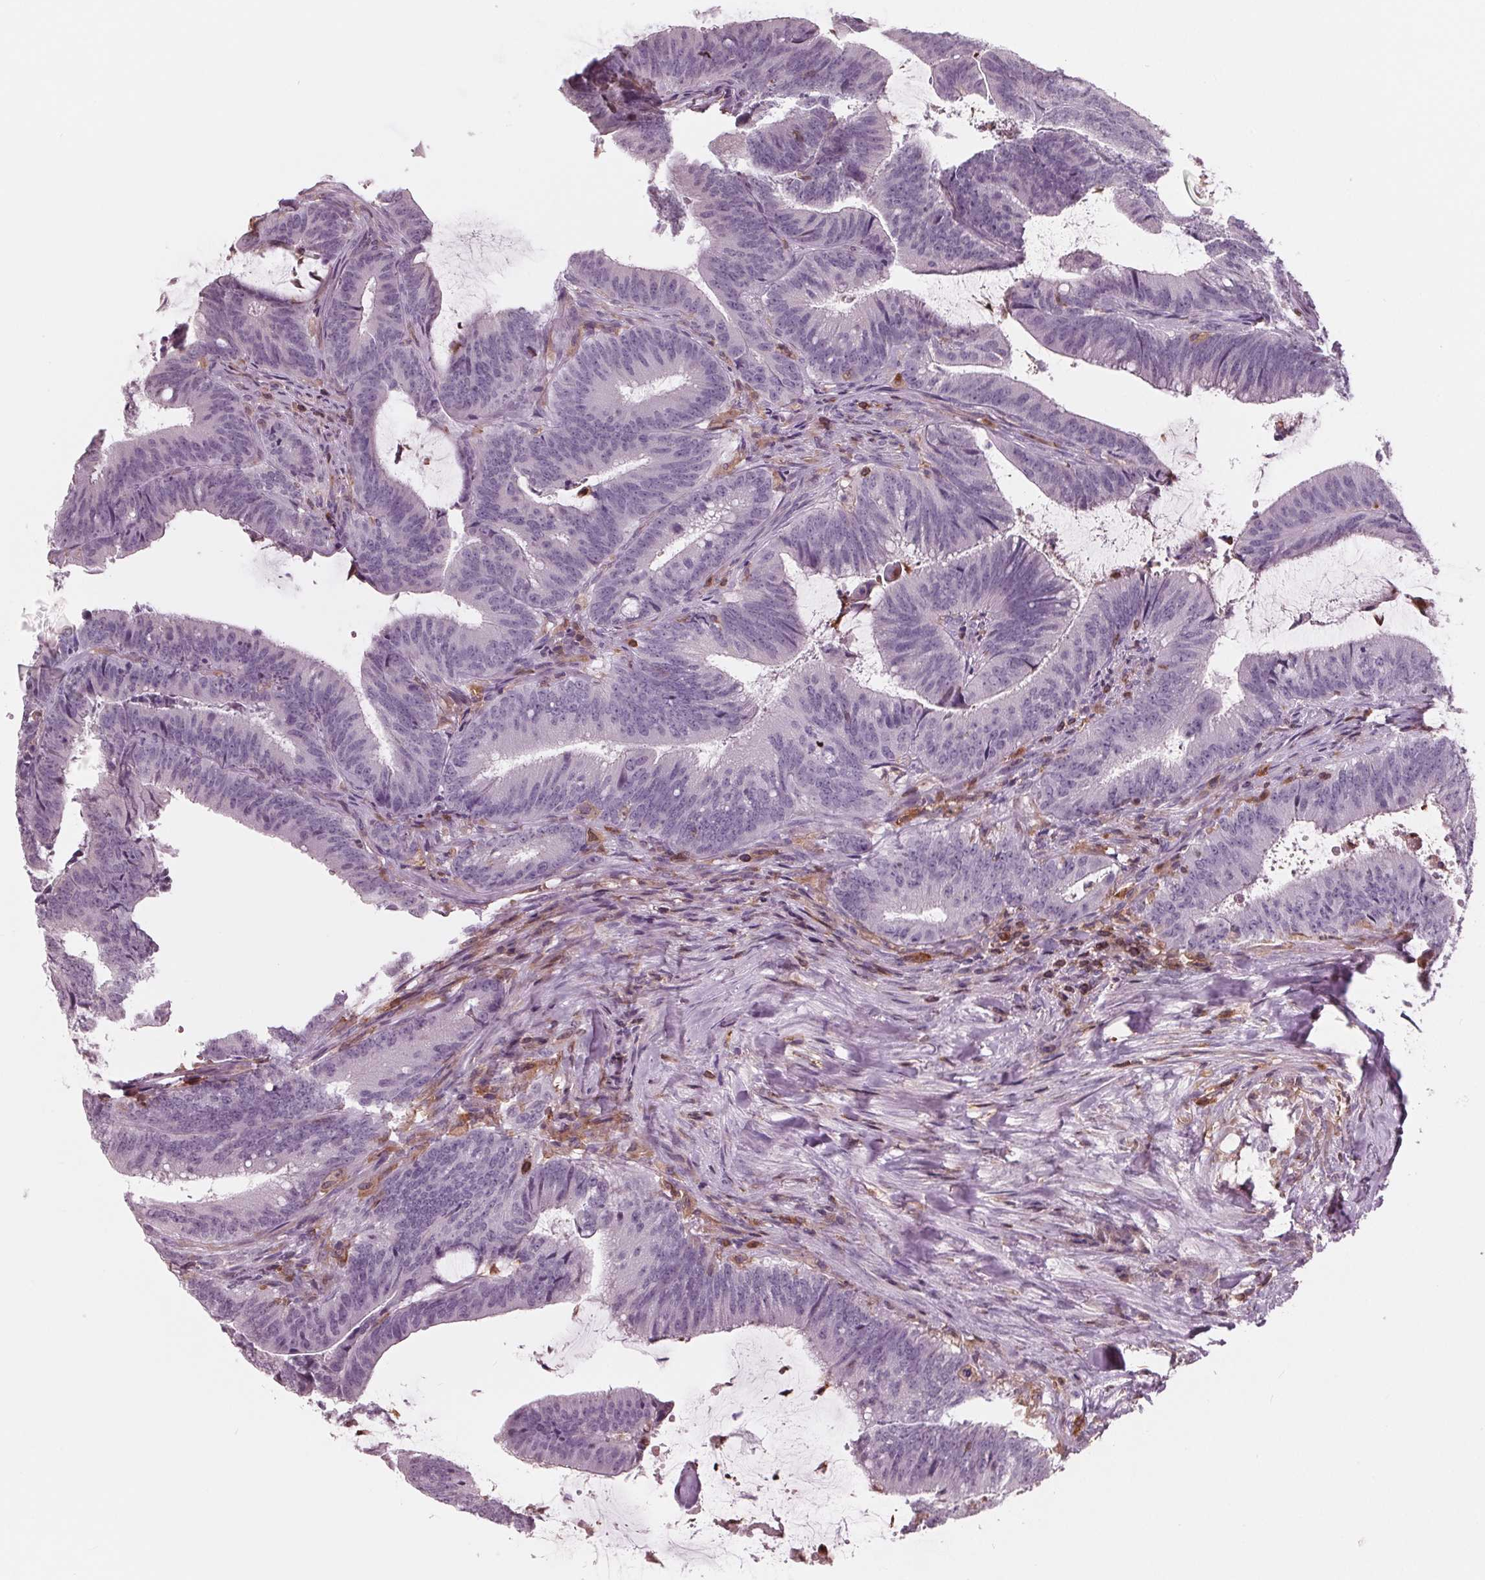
{"staining": {"intensity": "negative", "quantity": "none", "location": "none"}, "tissue": "colorectal cancer", "cell_type": "Tumor cells", "image_type": "cancer", "snomed": [{"axis": "morphology", "description": "Adenocarcinoma, NOS"}, {"axis": "topography", "description": "Colon"}], "caption": "The immunohistochemistry (IHC) image has no significant positivity in tumor cells of colorectal cancer tissue.", "gene": "ARHGAP25", "patient": {"sex": "female", "age": 43}}